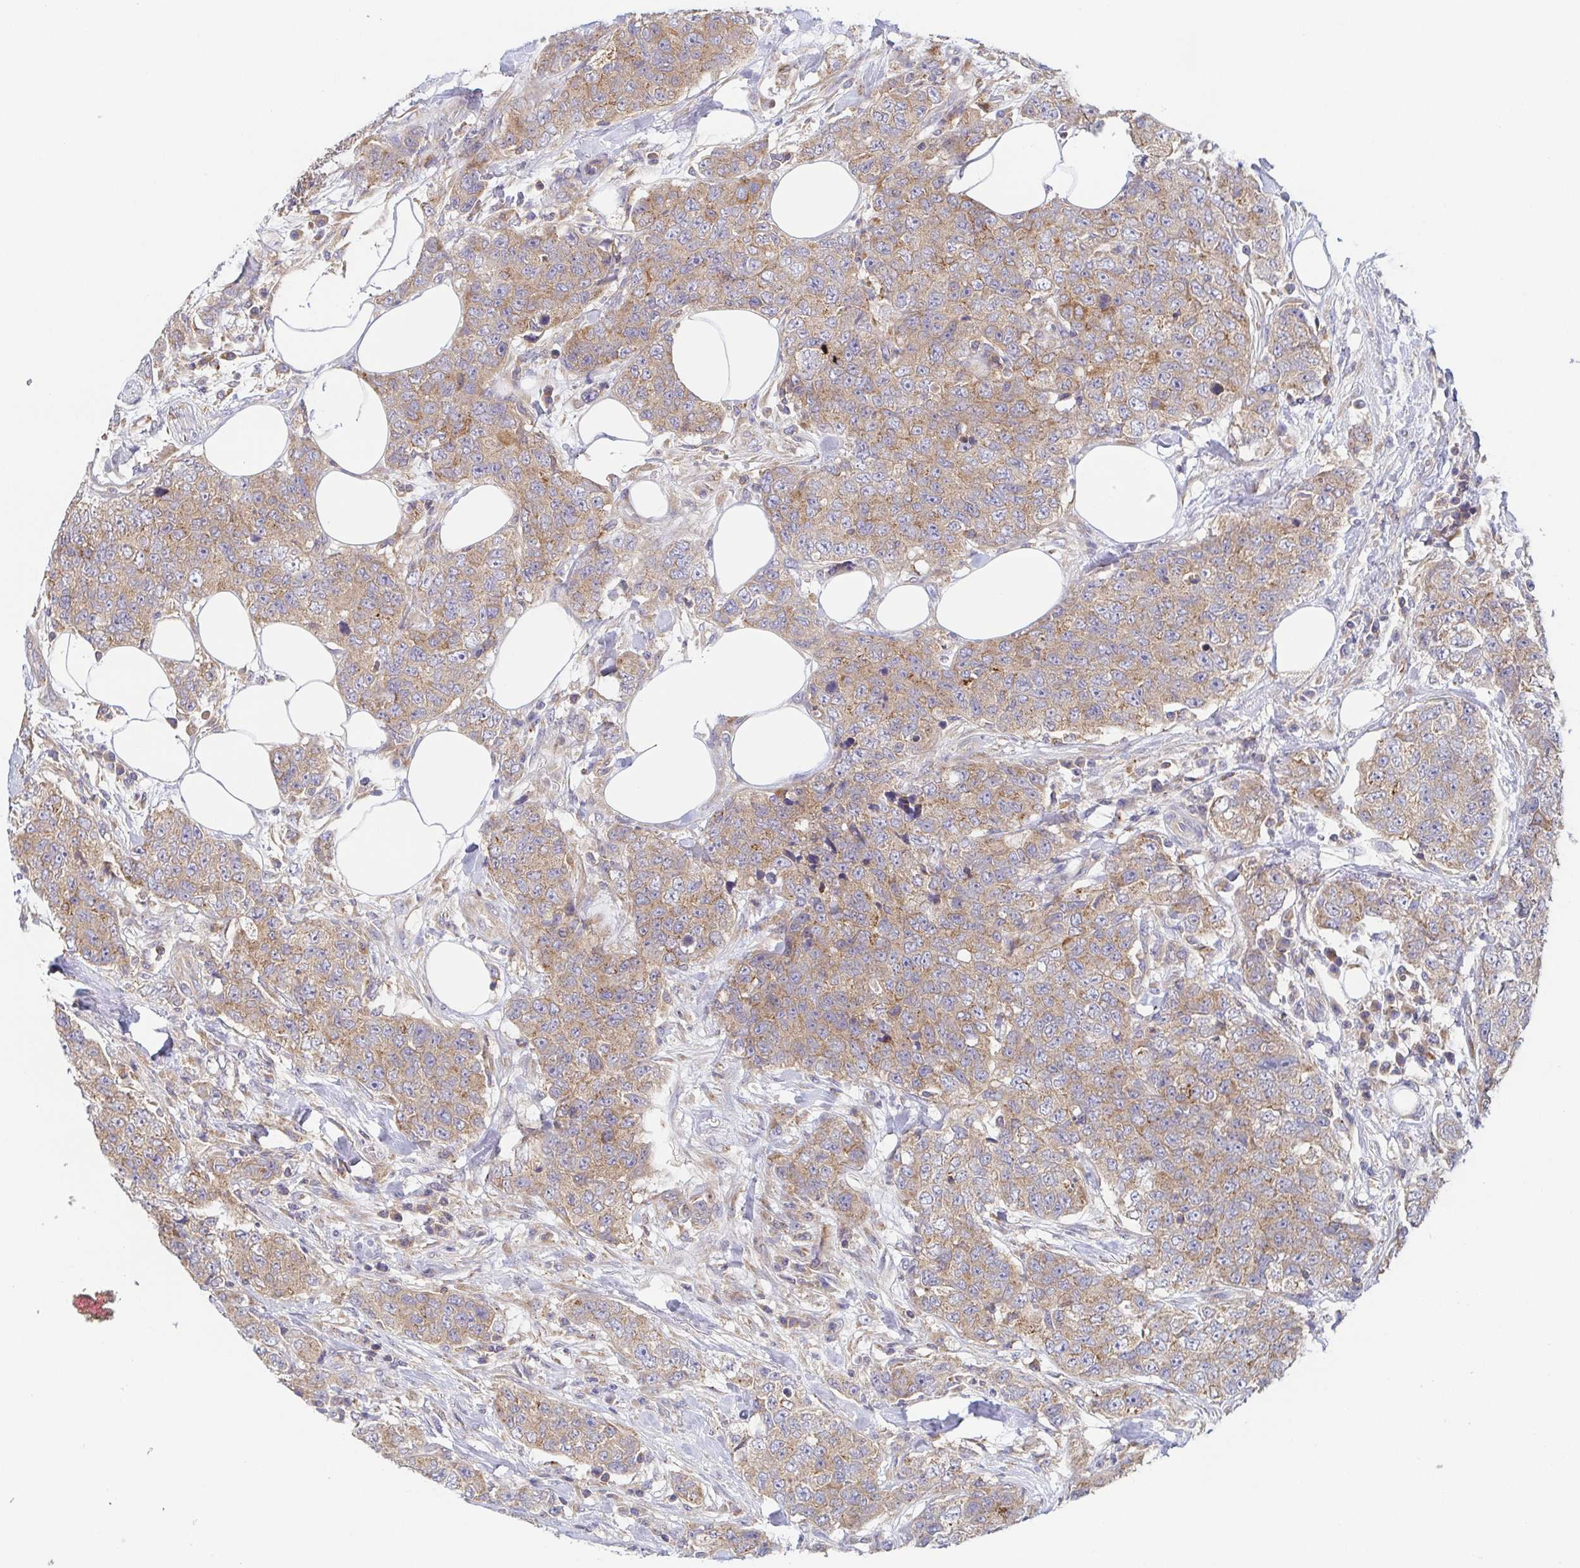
{"staining": {"intensity": "weak", "quantity": ">75%", "location": "cytoplasmic/membranous"}, "tissue": "urothelial cancer", "cell_type": "Tumor cells", "image_type": "cancer", "snomed": [{"axis": "morphology", "description": "Urothelial carcinoma, High grade"}, {"axis": "topography", "description": "Urinary bladder"}], "caption": "Protein staining of urothelial cancer tissue shows weak cytoplasmic/membranous staining in approximately >75% of tumor cells. (DAB = brown stain, brightfield microscopy at high magnification).", "gene": "TUFT1", "patient": {"sex": "female", "age": 78}}